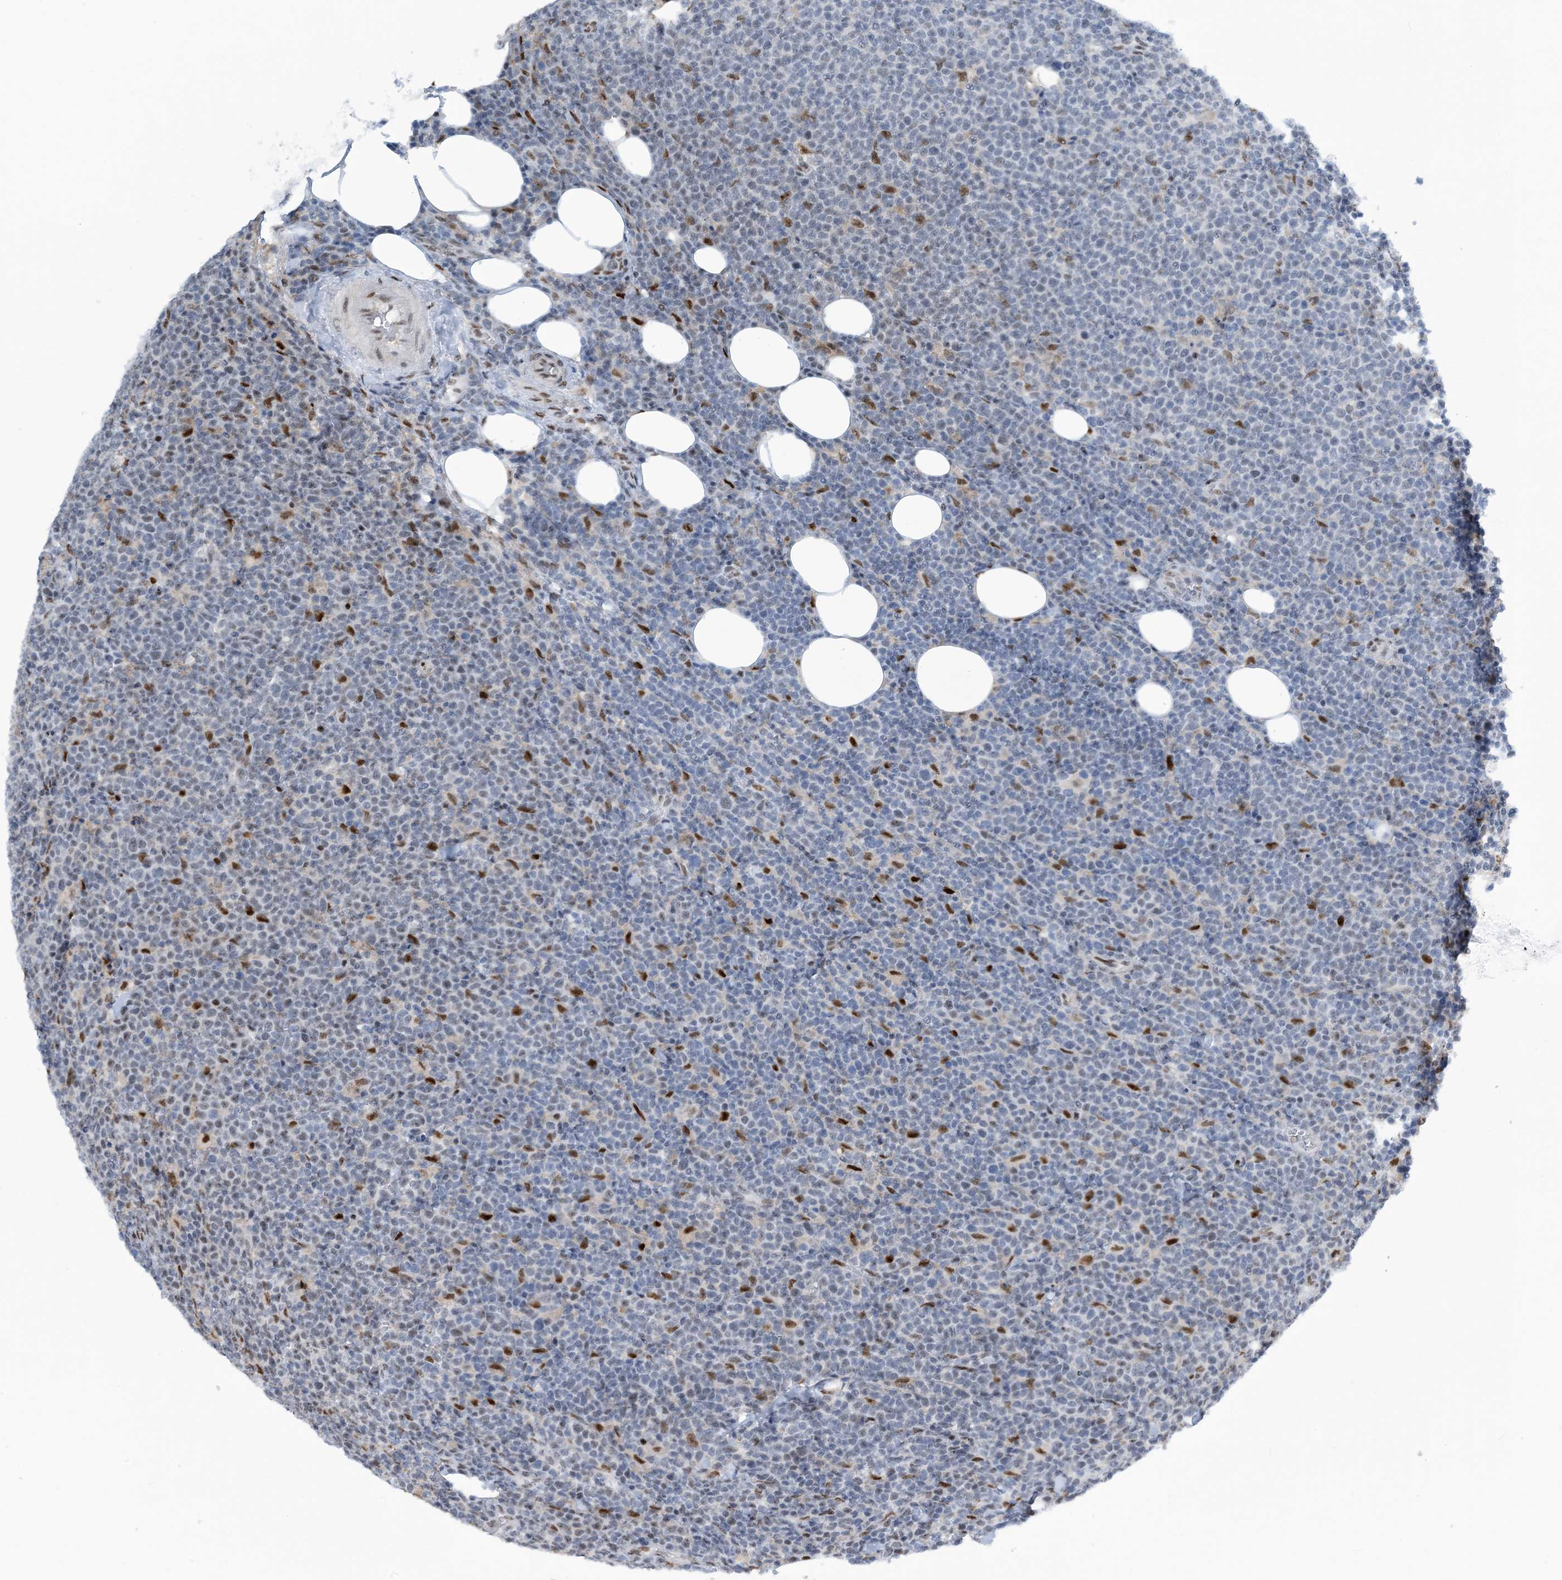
{"staining": {"intensity": "negative", "quantity": "none", "location": "none"}, "tissue": "lymphoma", "cell_type": "Tumor cells", "image_type": "cancer", "snomed": [{"axis": "morphology", "description": "Malignant lymphoma, non-Hodgkin's type, High grade"}, {"axis": "topography", "description": "Lymph node"}], "caption": "Immunohistochemistry of malignant lymphoma, non-Hodgkin's type (high-grade) exhibits no expression in tumor cells.", "gene": "HEMK1", "patient": {"sex": "male", "age": 61}}